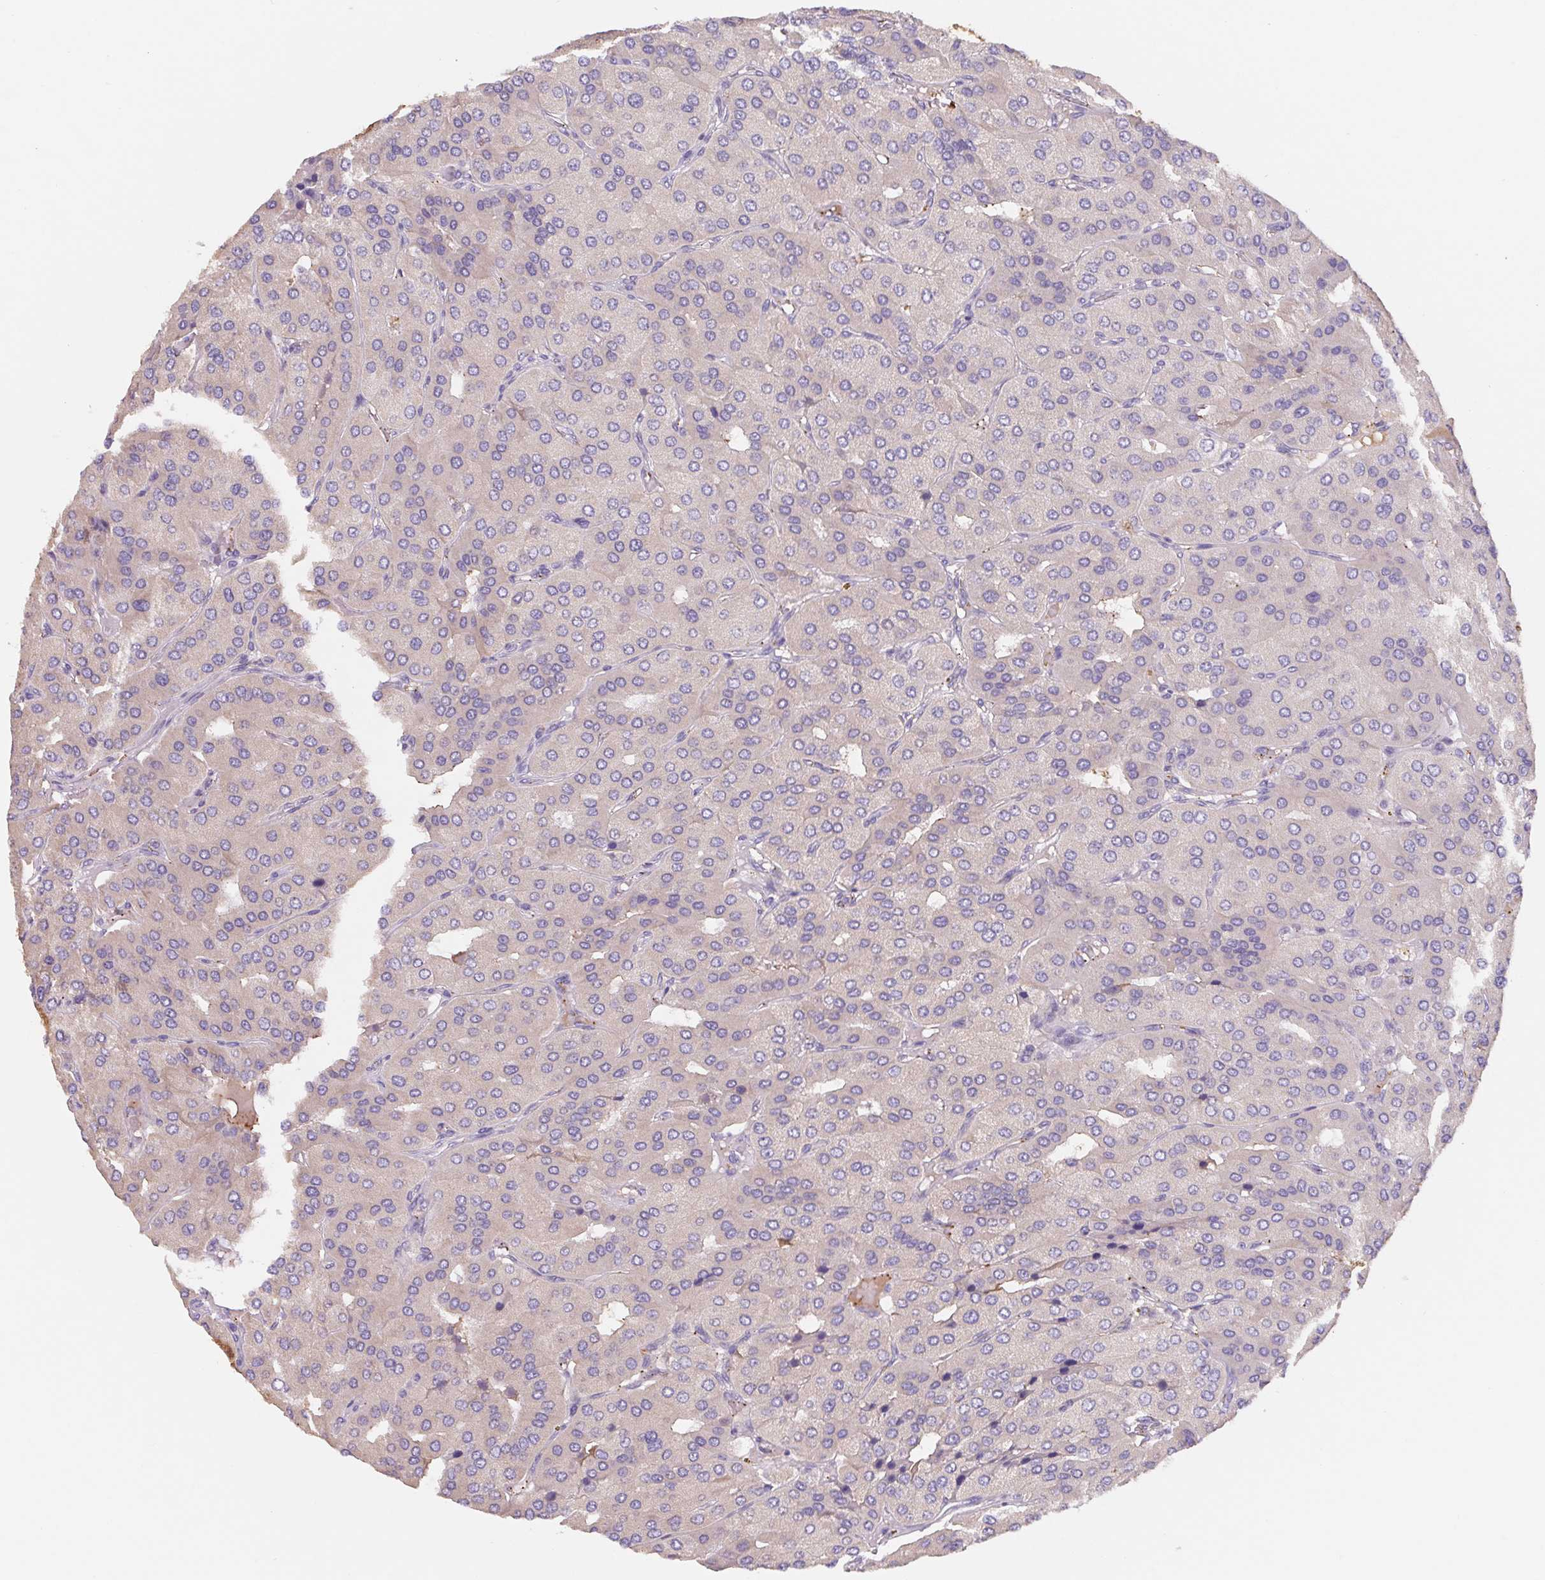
{"staining": {"intensity": "negative", "quantity": "none", "location": "none"}, "tissue": "parathyroid gland", "cell_type": "Glandular cells", "image_type": "normal", "snomed": [{"axis": "morphology", "description": "Normal tissue, NOS"}, {"axis": "morphology", "description": "Adenoma, NOS"}, {"axis": "topography", "description": "Parathyroid gland"}], "caption": "High power microscopy image of an immunohistochemistry micrograph of benign parathyroid gland, revealing no significant staining in glandular cells. (DAB (3,3'-diaminobenzidine) IHC visualized using brightfield microscopy, high magnification).", "gene": "LPA", "patient": {"sex": "female", "age": 86}}